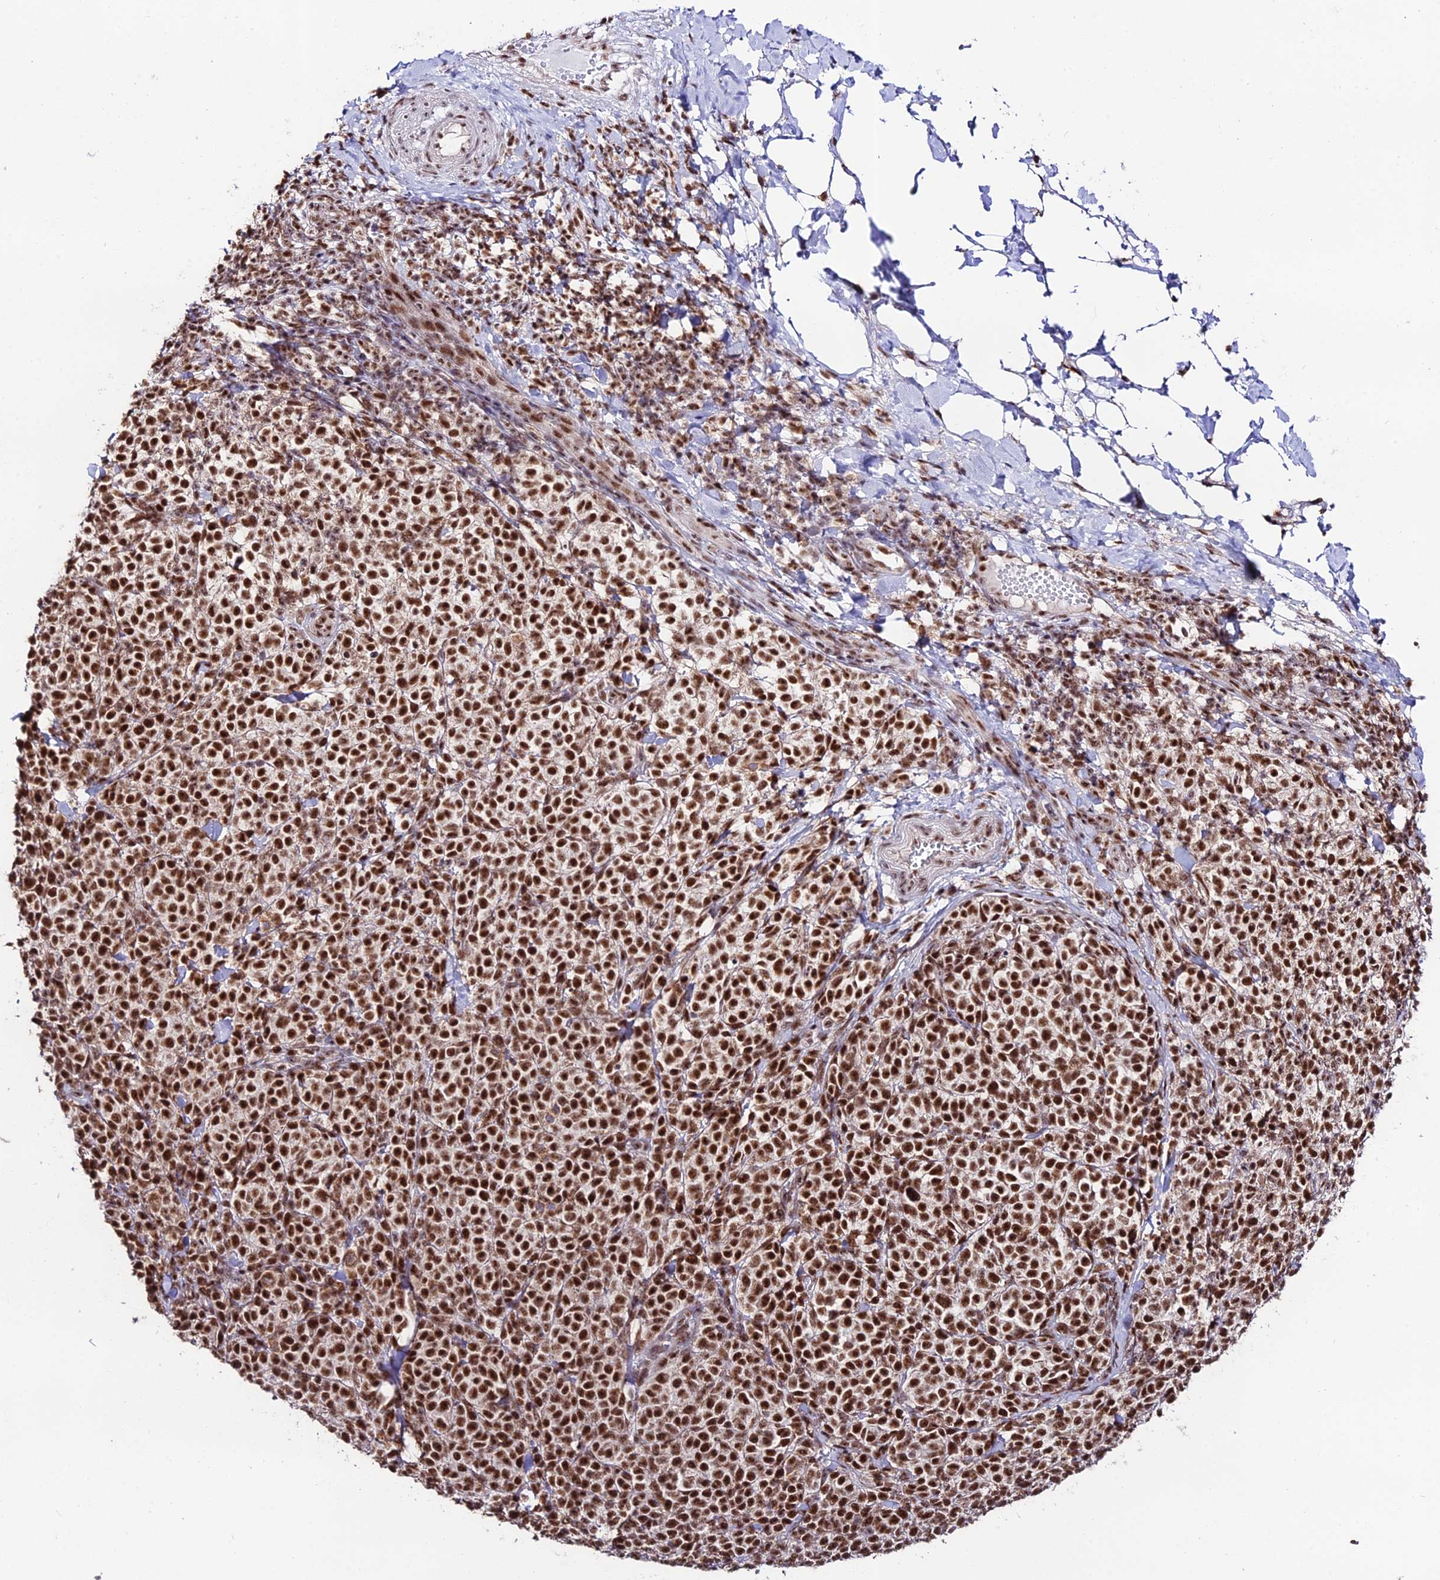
{"staining": {"intensity": "strong", "quantity": ">75%", "location": "nuclear"}, "tissue": "melanoma", "cell_type": "Tumor cells", "image_type": "cancer", "snomed": [{"axis": "morphology", "description": "Normal tissue, NOS"}, {"axis": "morphology", "description": "Malignant melanoma, NOS"}, {"axis": "topography", "description": "Skin"}], "caption": "Malignant melanoma stained with DAB IHC displays high levels of strong nuclear expression in approximately >75% of tumor cells.", "gene": "THOC7", "patient": {"sex": "female", "age": 34}}